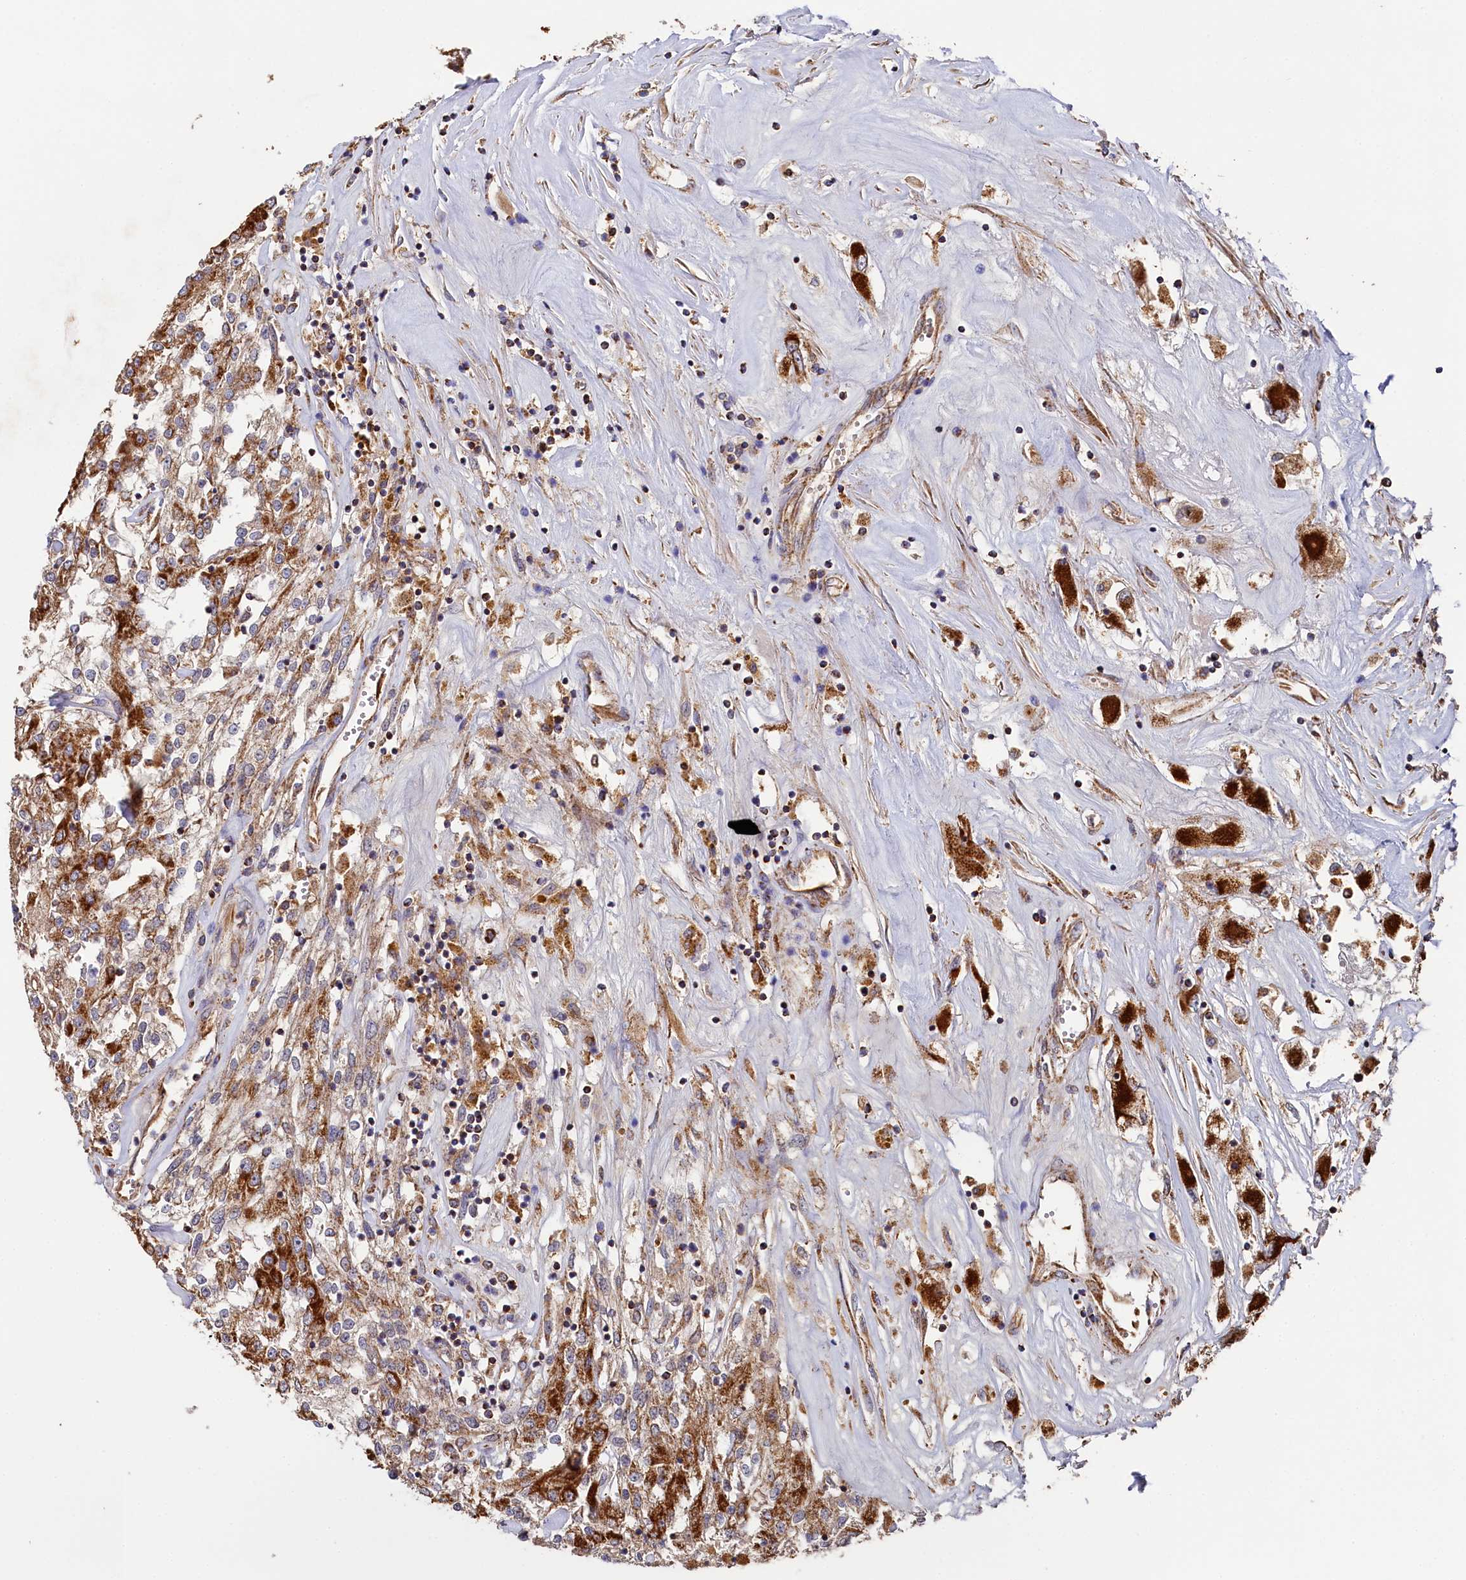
{"staining": {"intensity": "strong", "quantity": "25%-75%", "location": "cytoplasmic/membranous"}, "tissue": "renal cancer", "cell_type": "Tumor cells", "image_type": "cancer", "snomed": [{"axis": "morphology", "description": "Adenocarcinoma, NOS"}, {"axis": "topography", "description": "Kidney"}], "caption": "Immunohistochemistry photomicrograph of renal cancer (adenocarcinoma) stained for a protein (brown), which demonstrates high levels of strong cytoplasmic/membranous staining in about 25%-75% of tumor cells.", "gene": "HAUS2", "patient": {"sex": "female", "age": 52}}